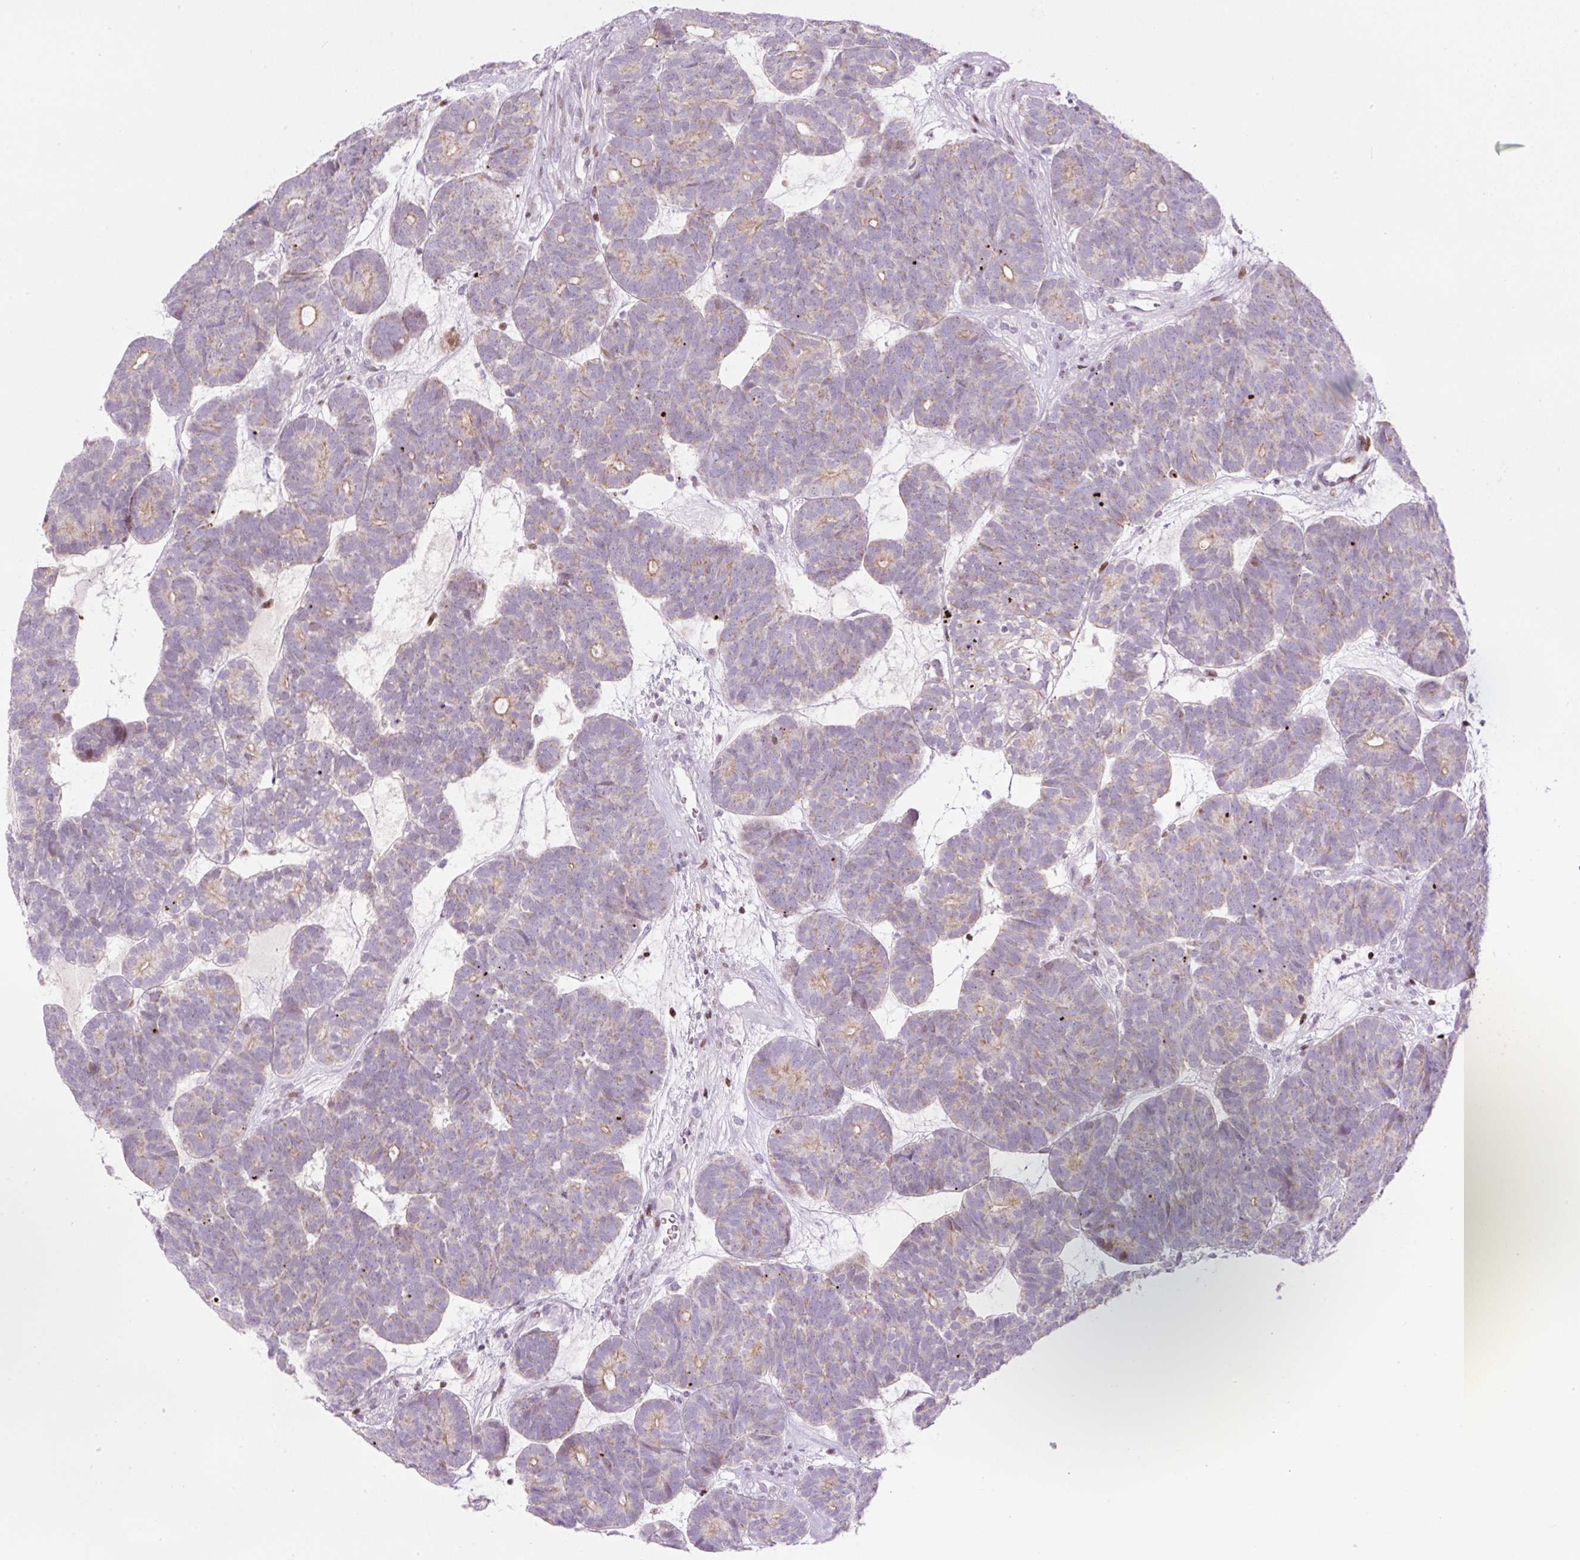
{"staining": {"intensity": "weak", "quantity": "25%-75%", "location": "cytoplasmic/membranous"}, "tissue": "head and neck cancer", "cell_type": "Tumor cells", "image_type": "cancer", "snomed": [{"axis": "morphology", "description": "Adenocarcinoma, NOS"}, {"axis": "topography", "description": "Head-Neck"}], "caption": "DAB immunohistochemical staining of head and neck cancer (adenocarcinoma) exhibits weak cytoplasmic/membranous protein expression in approximately 25%-75% of tumor cells. The staining was performed using DAB (3,3'-diaminobenzidine) to visualize the protein expression in brown, while the nuclei were stained in blue with hematoxylin (Magnification: 20x).", "gene": "TMEM177", "patient": {"sex": "female", "age": 81}}